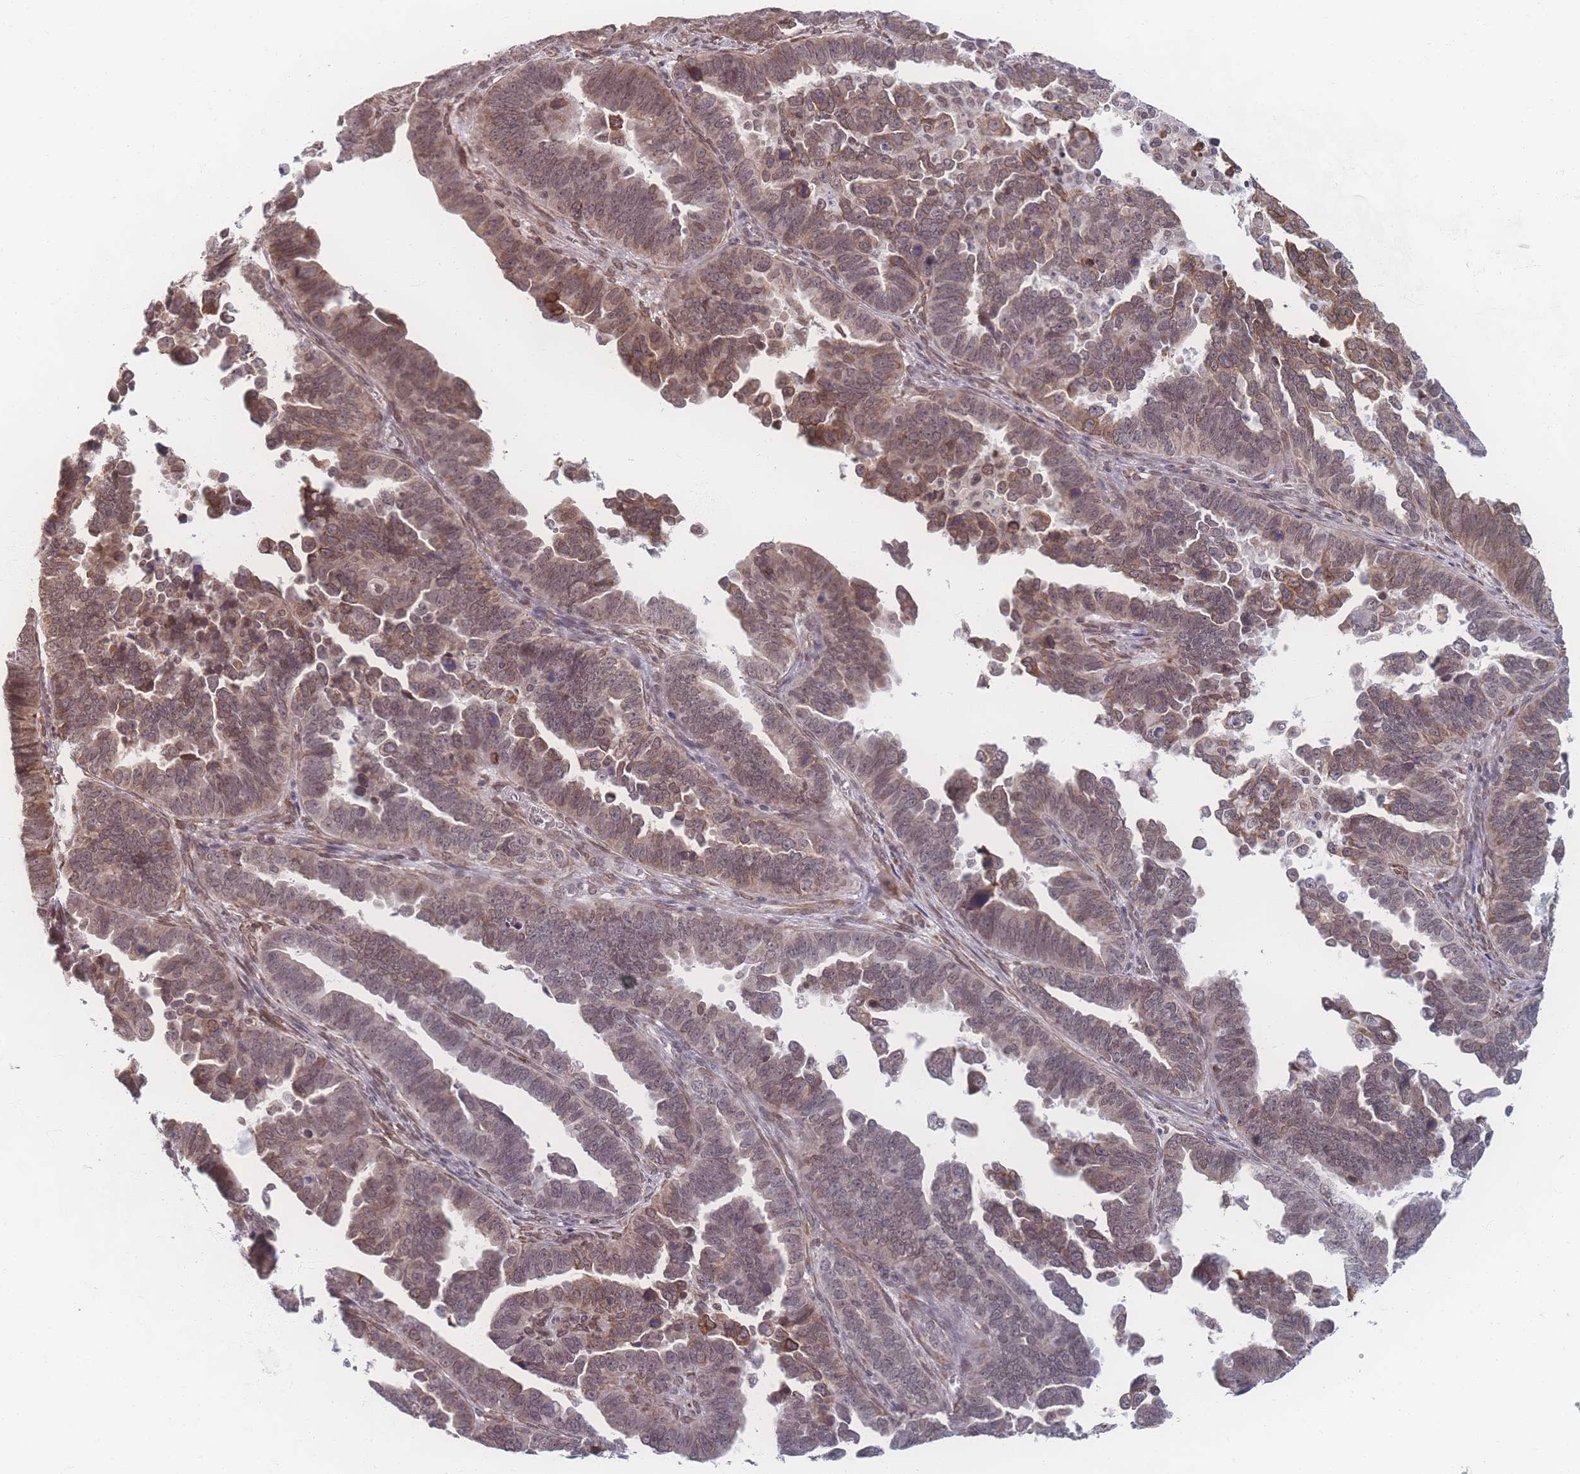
{"staining": {"intensity": "moderate", "quantity": "25%-75%", "location": "cytoplasmic/membranous,nuclear"}, "tissue": "endometrial cancer", "cell_type": "Tumor cells", "image_type": "cancer", "snomed": [{"axis": "morphology", "description": "Adenocarcinoma, NOS"}, {"axis": "topography", "description": "Endometrium"}], "caption": "Immunohistochemical staining of human adenocarcinoma (endometrial) demonstrates moderate cytoplasmic/membranous and nuclear protein expression in approximately 25%-75% of tumor cells.", "gene": "ZC3H13", "patient": {"sex": "female", "age": 75}}